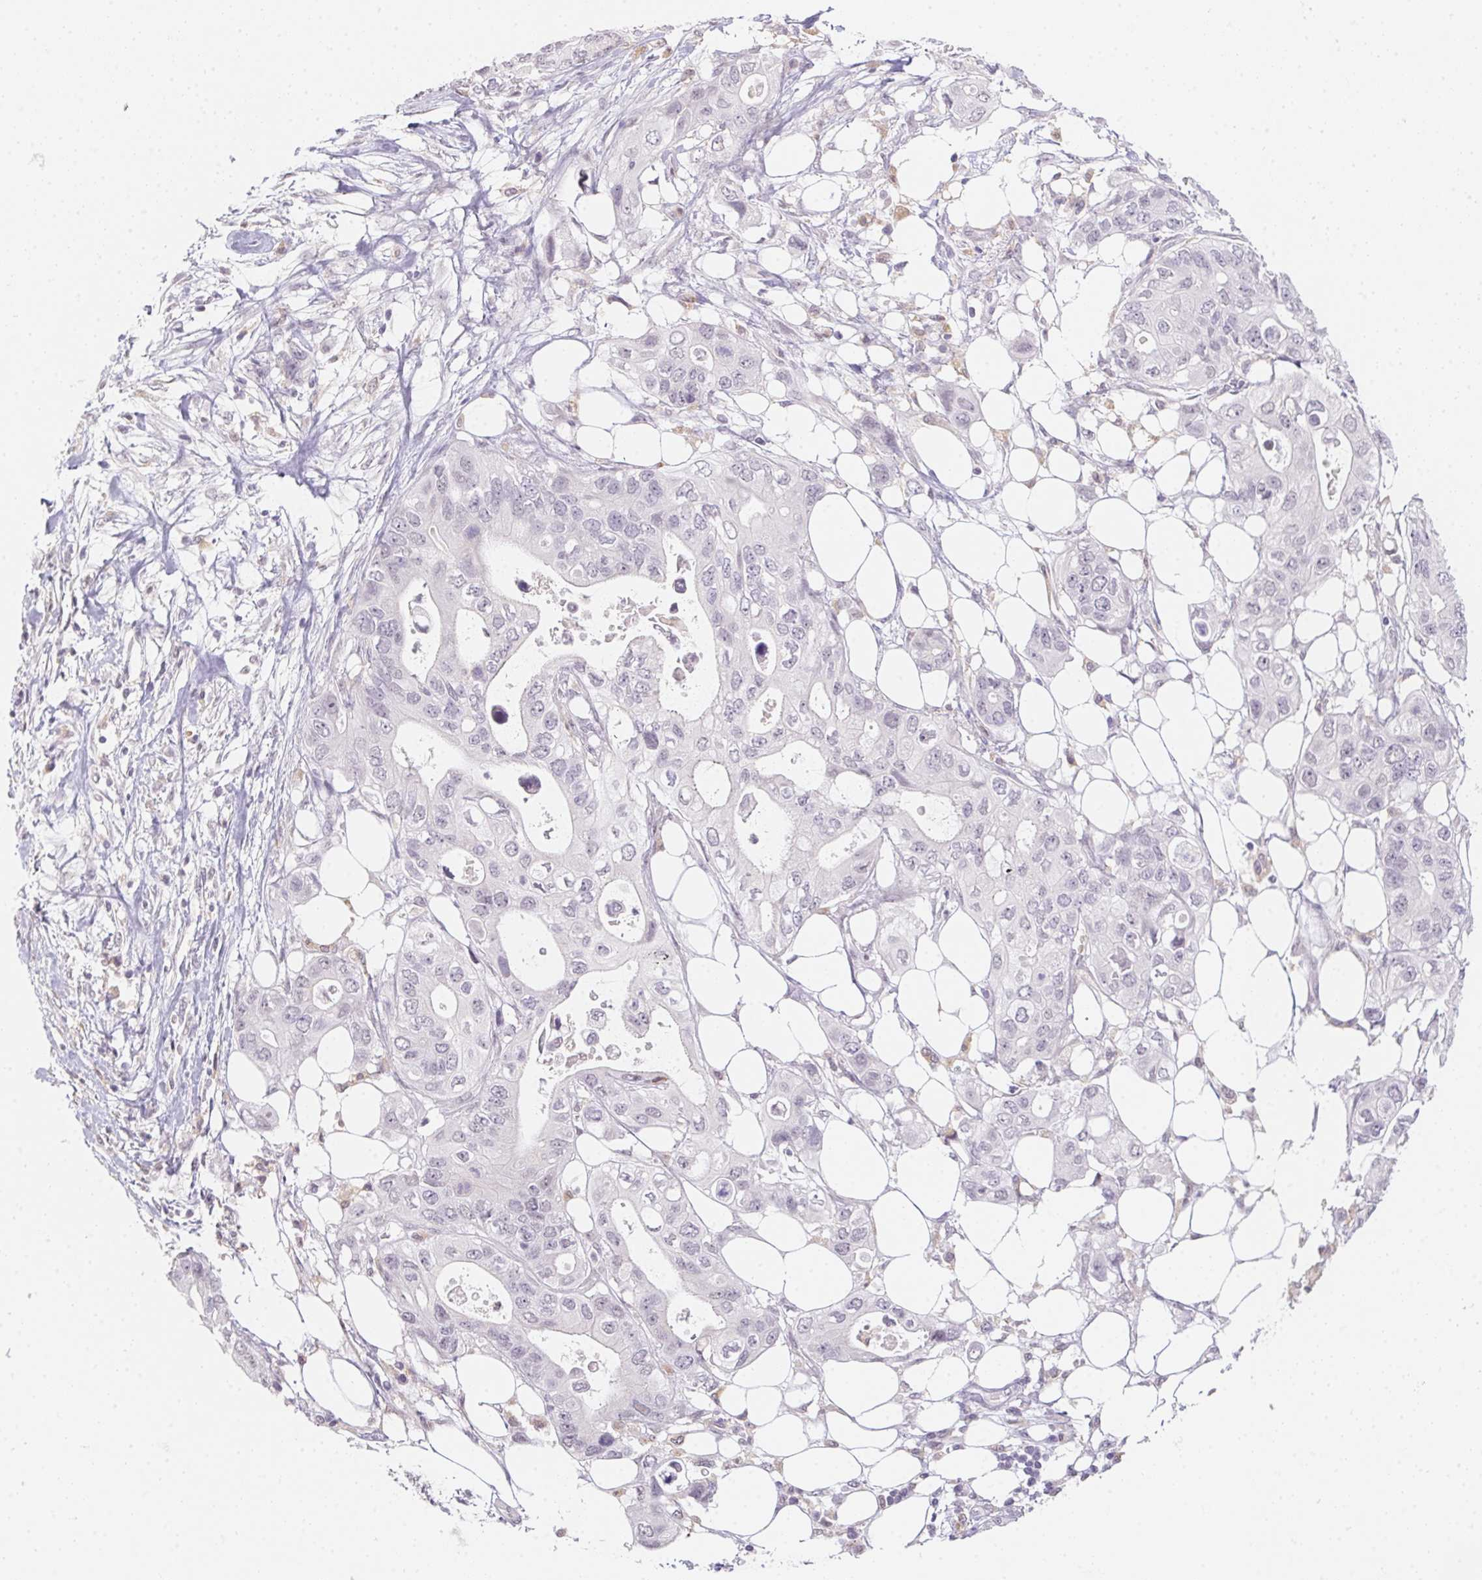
{"staining": {"intensity": "negative", "quantity": "none", "location": "none"}, "tissue": "pancreatic cancer", "cell_type": "Tumor cells", "image_type": "cancer", "snomed": [{"axis": "morphology", "description": "Adenocarcinoma, NOS"}, {"axis": "topography", "description": "Pancreas"}], "caption": "DAB immunohistochemical staining of human pancreatic adenocarcinoma displays no significant expression in tumor cells.", "gene": "SLC6A18", "patient": {"sex": "female", "age": 63}}